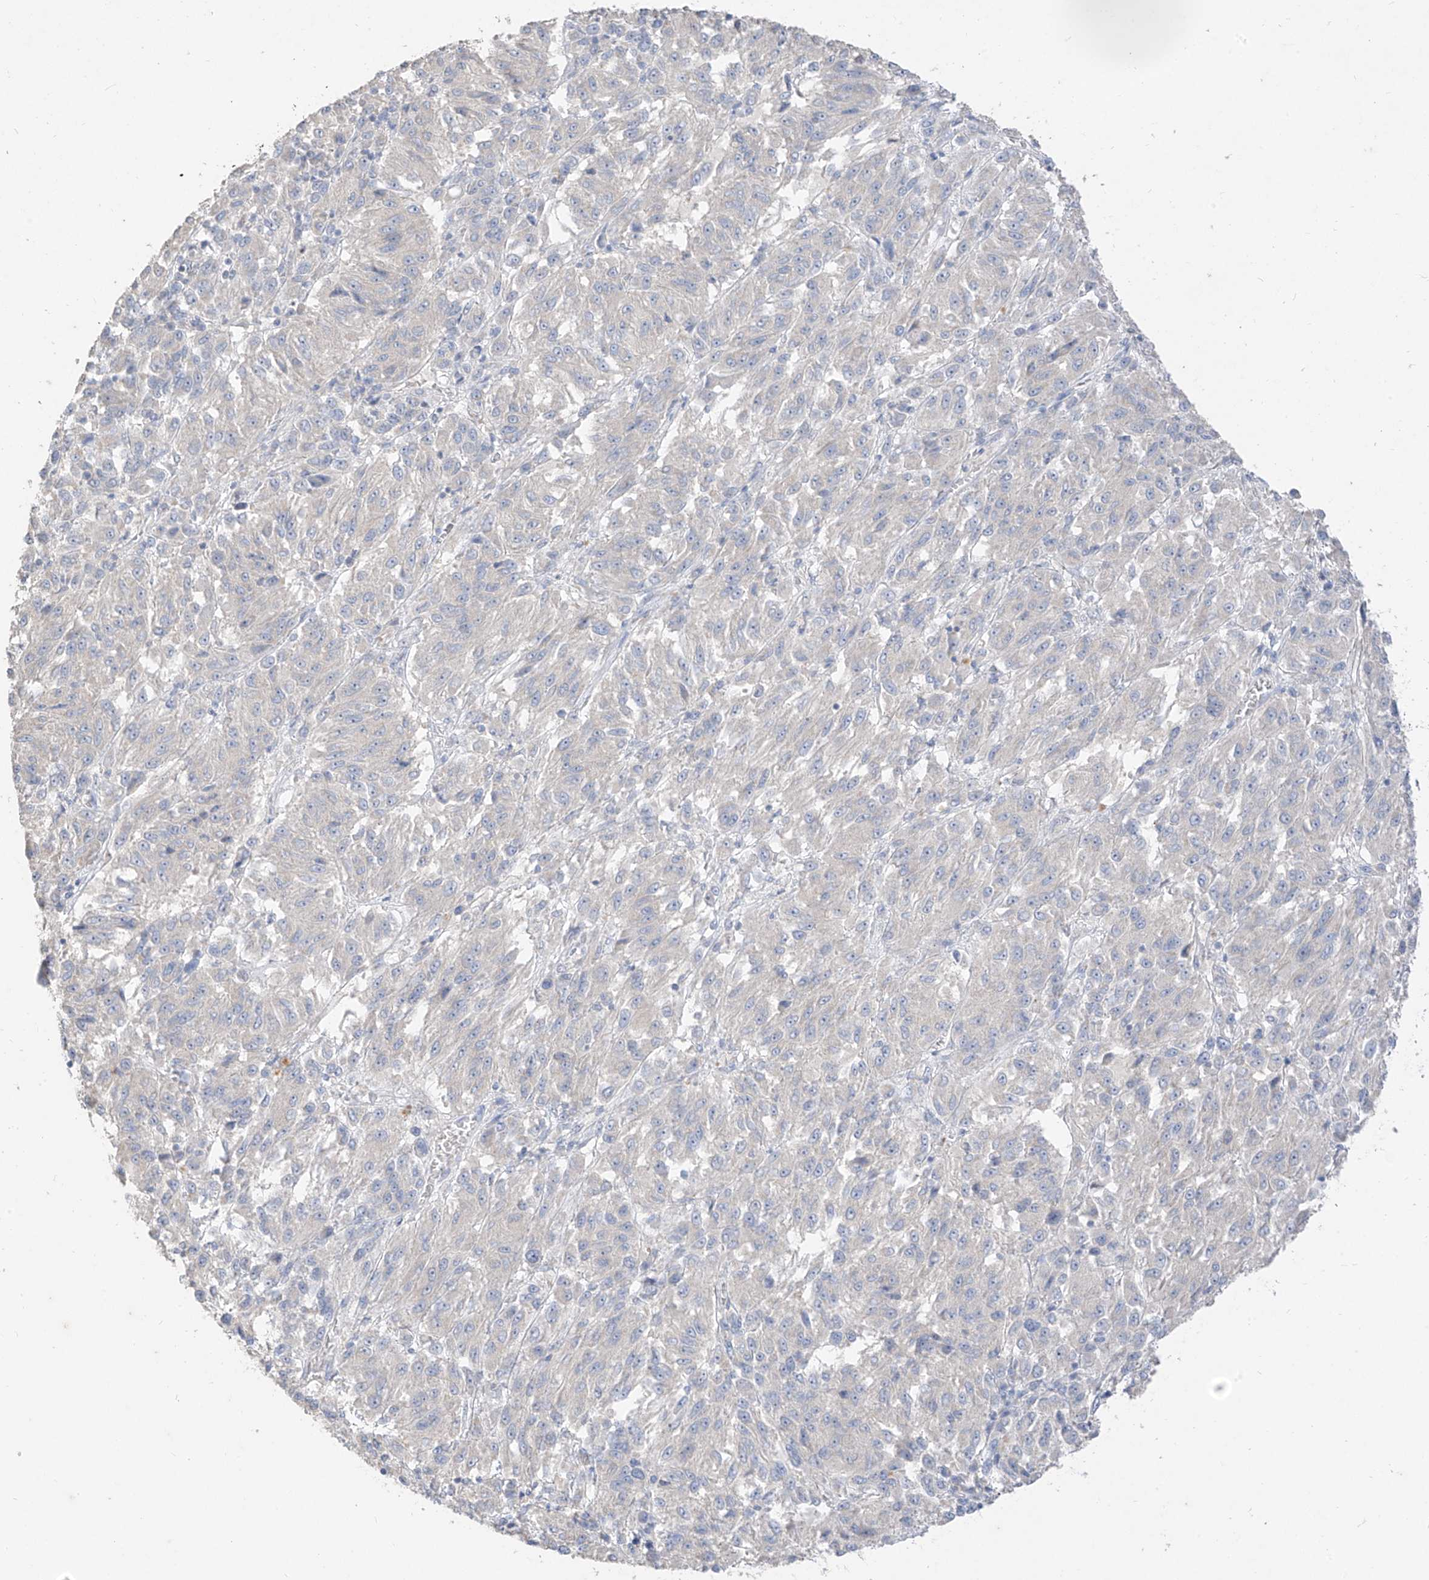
{"staining": {"intensity": "negative", "quantity": "none", "location": "none"}, "tissue": "melanoma", "cell_type": "Tumor cells", "image_type": "cancer", "snomed": [{"axis": "morphology", "description": "Malignant melanoma, Metastatic site"}, {"axis": "topography", "description": "Lung"}], "caption": "This image is of malignant melanoma (metastatic site) stained with IHC to label a protein in brown with the nuclei are counter-stained blue. There is no expression in tumor cells.", "gene": "ZZEF1", "patient": {"sex": "male", "age": 64}}